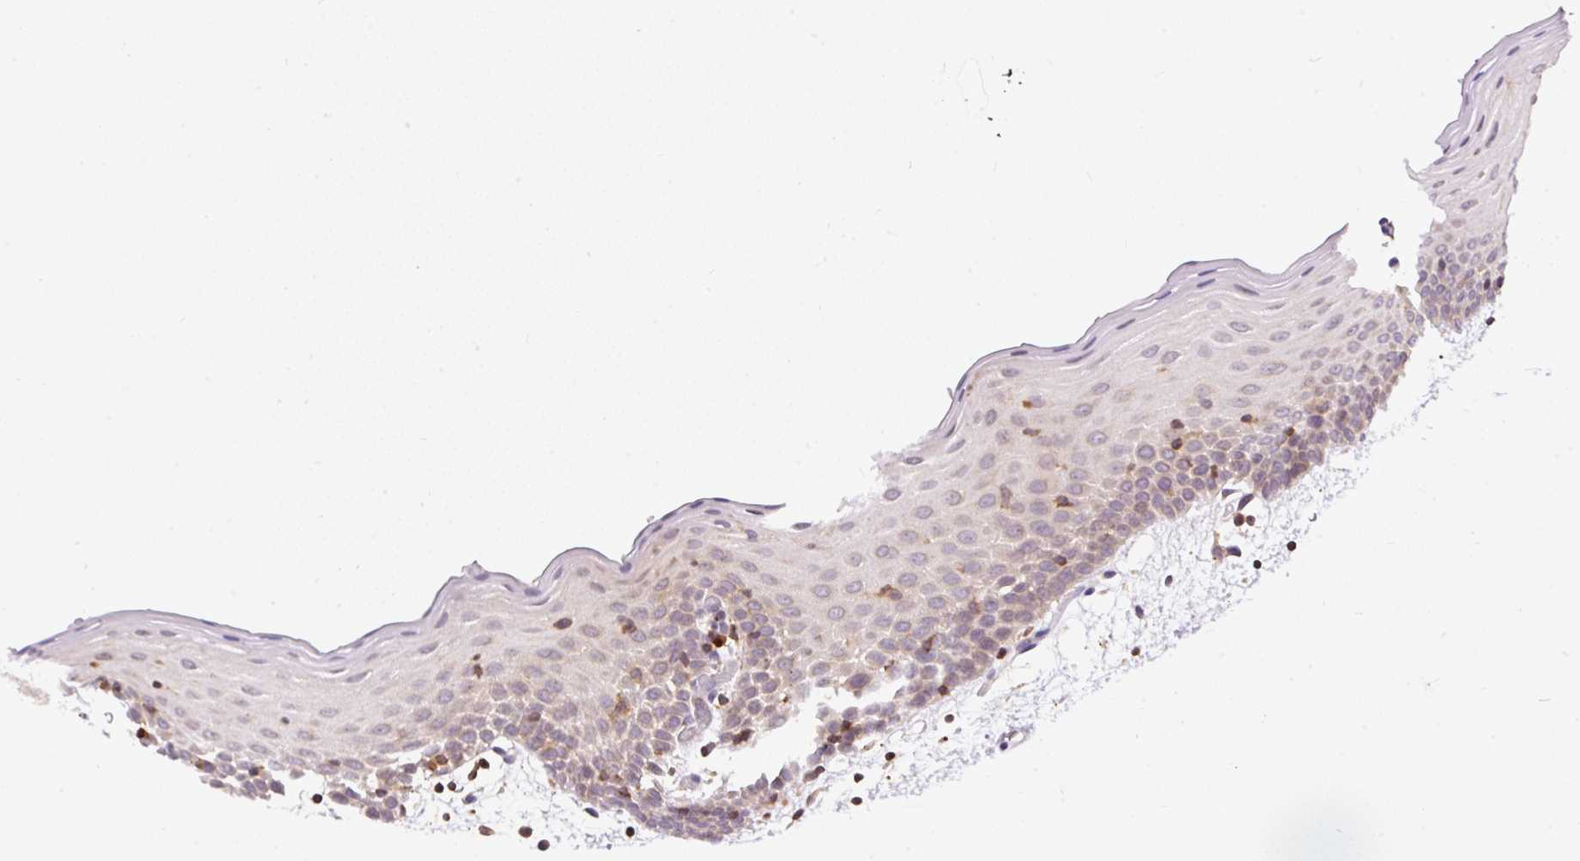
{"staining": {"intensity": "weak", "quantity": "25%-75%", "location": "cytoplasmic/membranous"}, "tissue": "oral mucosa", "cell_type": "Squamous epithelial cells", "image_type": "normal", "snomed": [{"axis": "morphology", "description": "Normal tissue, NOS"}, {"axis": "topography", "description": "Skeletal muscle"}, {"axis": "topography", "description": "Oral tissue"}, {"axis": "topography", "description": "Salivary gland"}, {"axis": "topography", "description": "Peripheral nerve tissue"}], "caption": "Immunohistochemistry (IHC) micrograph of unremarkable oral mucosa: oral mucosa stained using immunohistochemistry (IHC) shows low levels of weak protein expression localized specifically in the cytoplasmic/membranous of squamous epithelial cells, appearing as a cytoplasmic/membranous brown color.", "gene": "CARD11", "patient": {"sex": "male", "age": 54}}